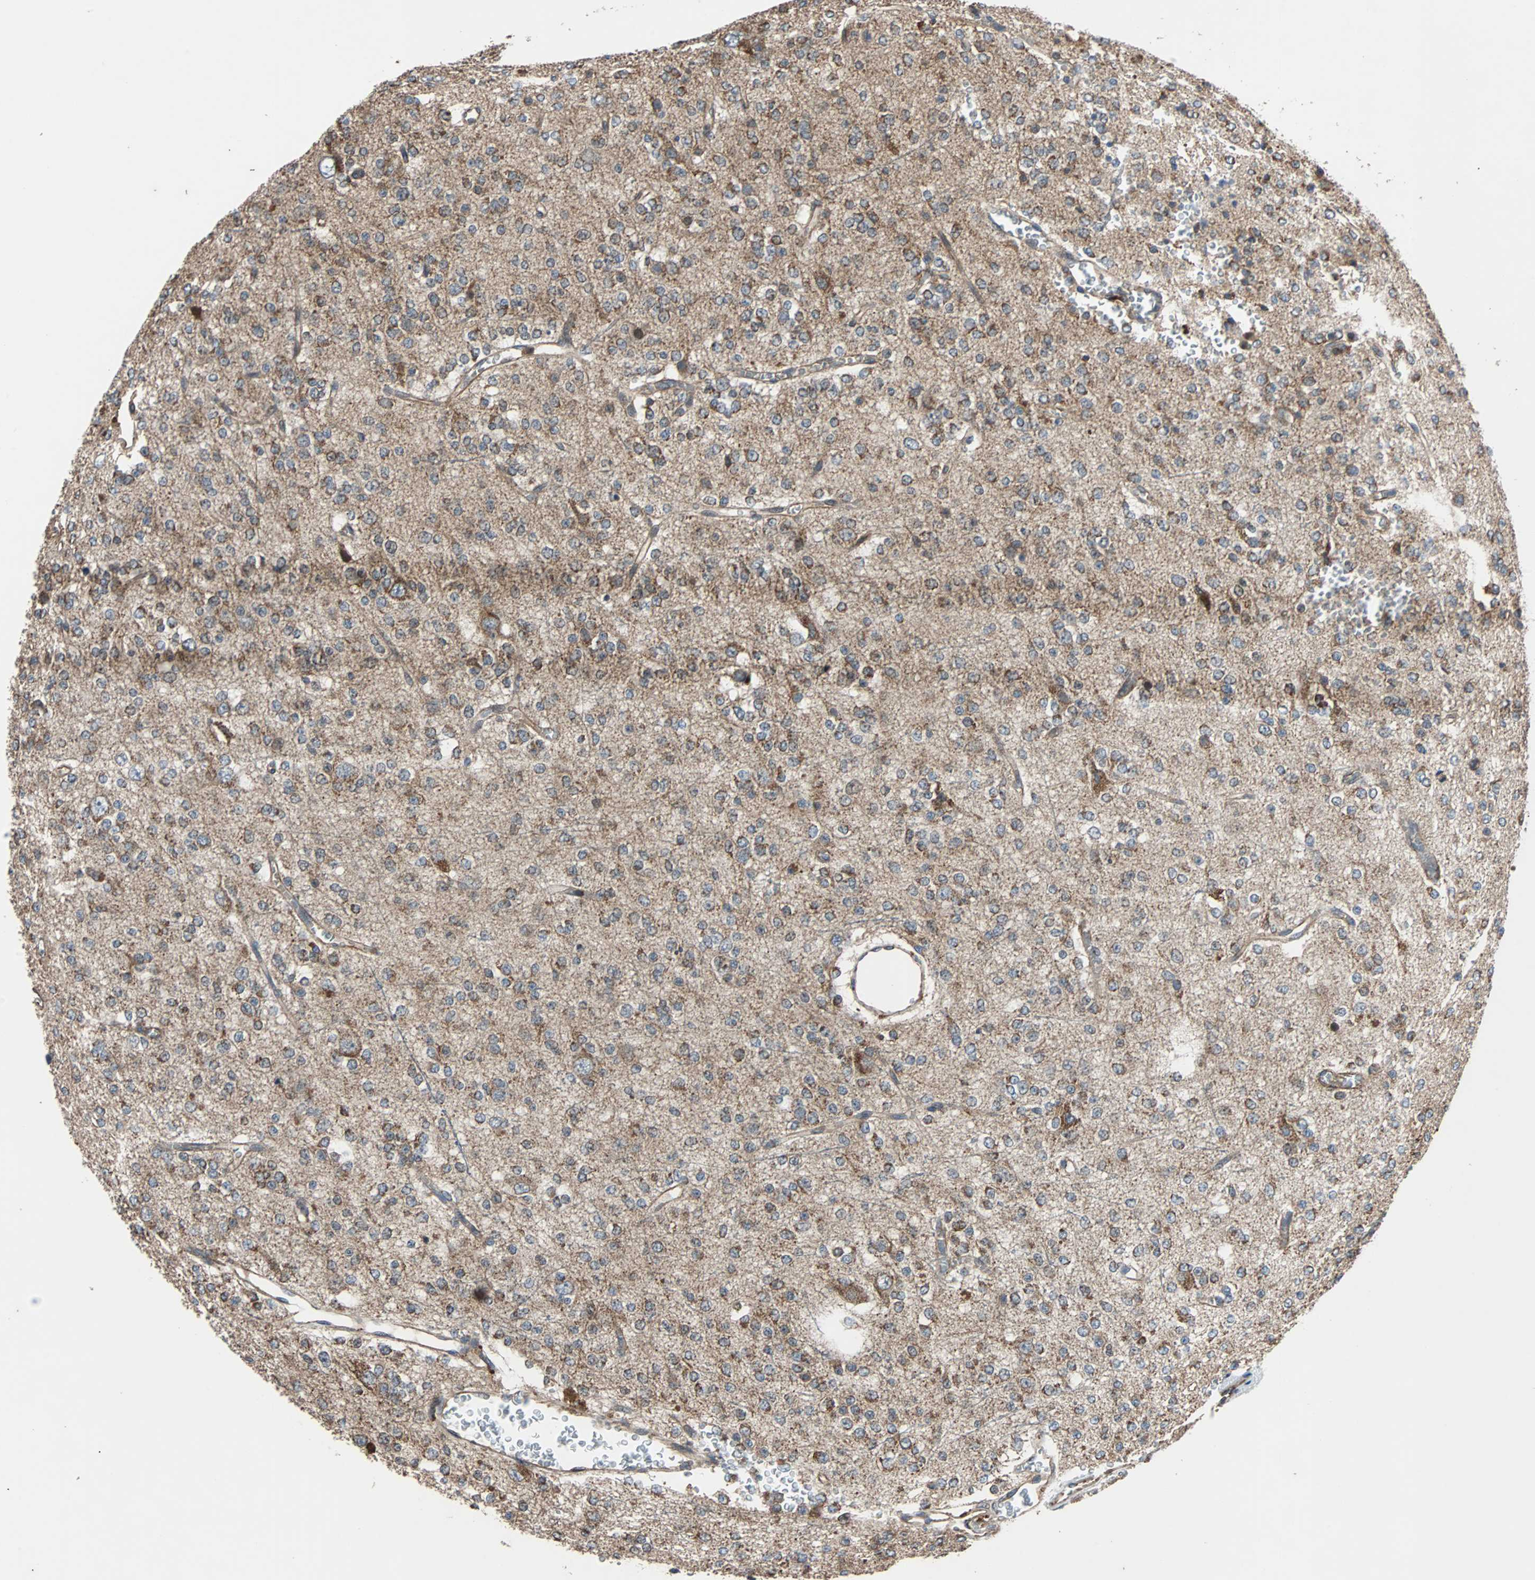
{"staining": {"intensity": "moderate", "quantity": "25%-75%", "location": "cytoplasmic/membranous"}, "tissue": "glioma", "cell_type": "Tumor cells", "image_type": "cancer", "snomed": [{"axis": "morphology", "description": "Glioma, malignant, Low grade"}, {"axis": "topography", "description": "Brain"}], "caption": "Glioma stained with a brown dye shows moderate cytoplasmic/membranous positive positivity in about 25%-75% of tumor cells.", "gene": "ACTR3", "patient": {"sex": "male", "age": 38}}